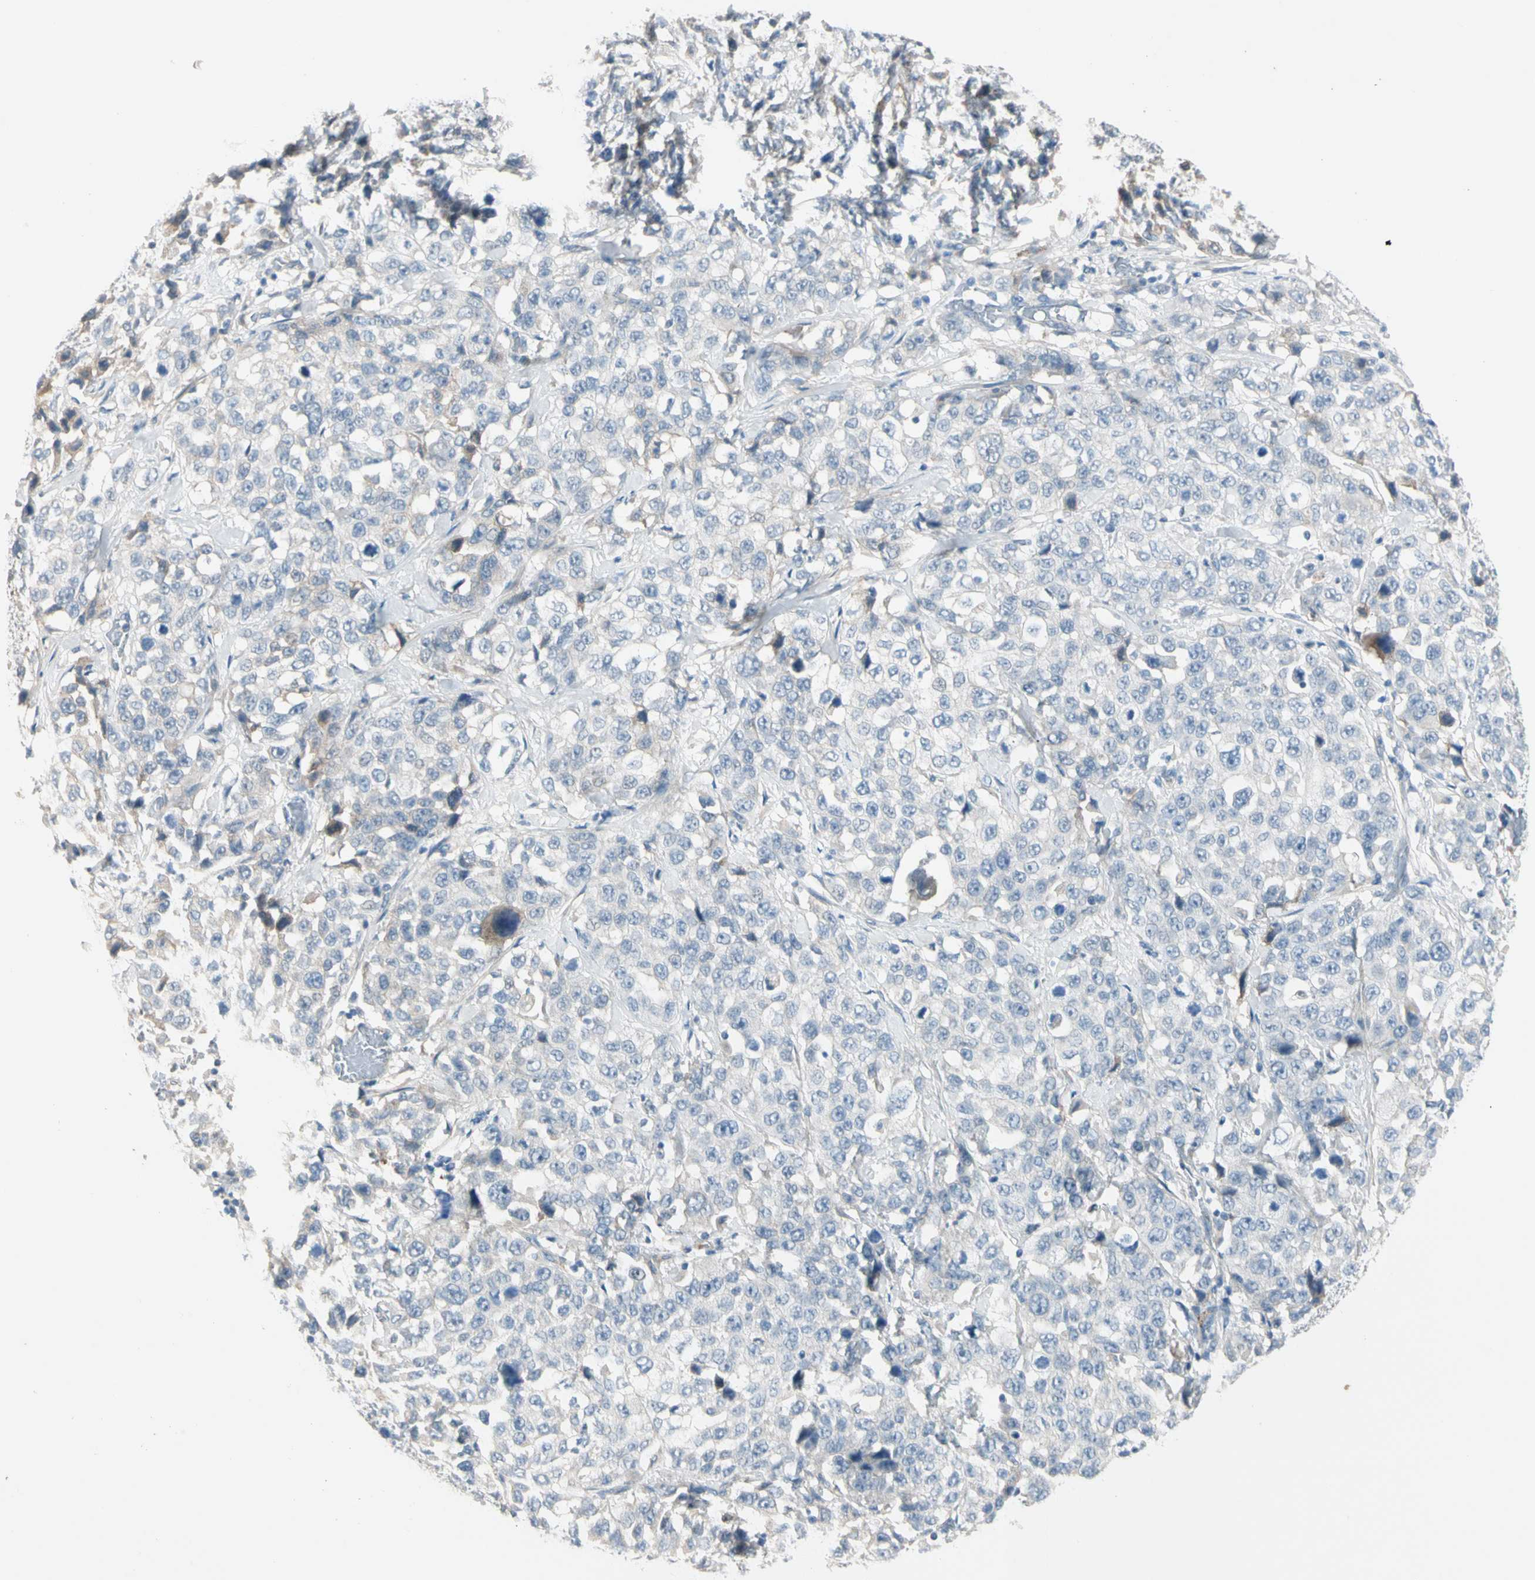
{"staining": {"intensity": "negative", "quantity": "none", "location": "none"}, "tissue": "stomach cancer", "cell_type": "Tumor cells", "image_type": "cancer", "snomed": [{"axis": "morphology", "description": "Normal tissue, NOS"}, {"axis": "morphology", "description": "Adenocarcinoma, NOS"}, {"axis": "topography", "description": "Stomach"}], "caption": "There is no significant positivity in tumor cells of stomach adenocarcinoma.", "gene": "SERPIND1", "patient": {"sex": "male", "age": 48}}